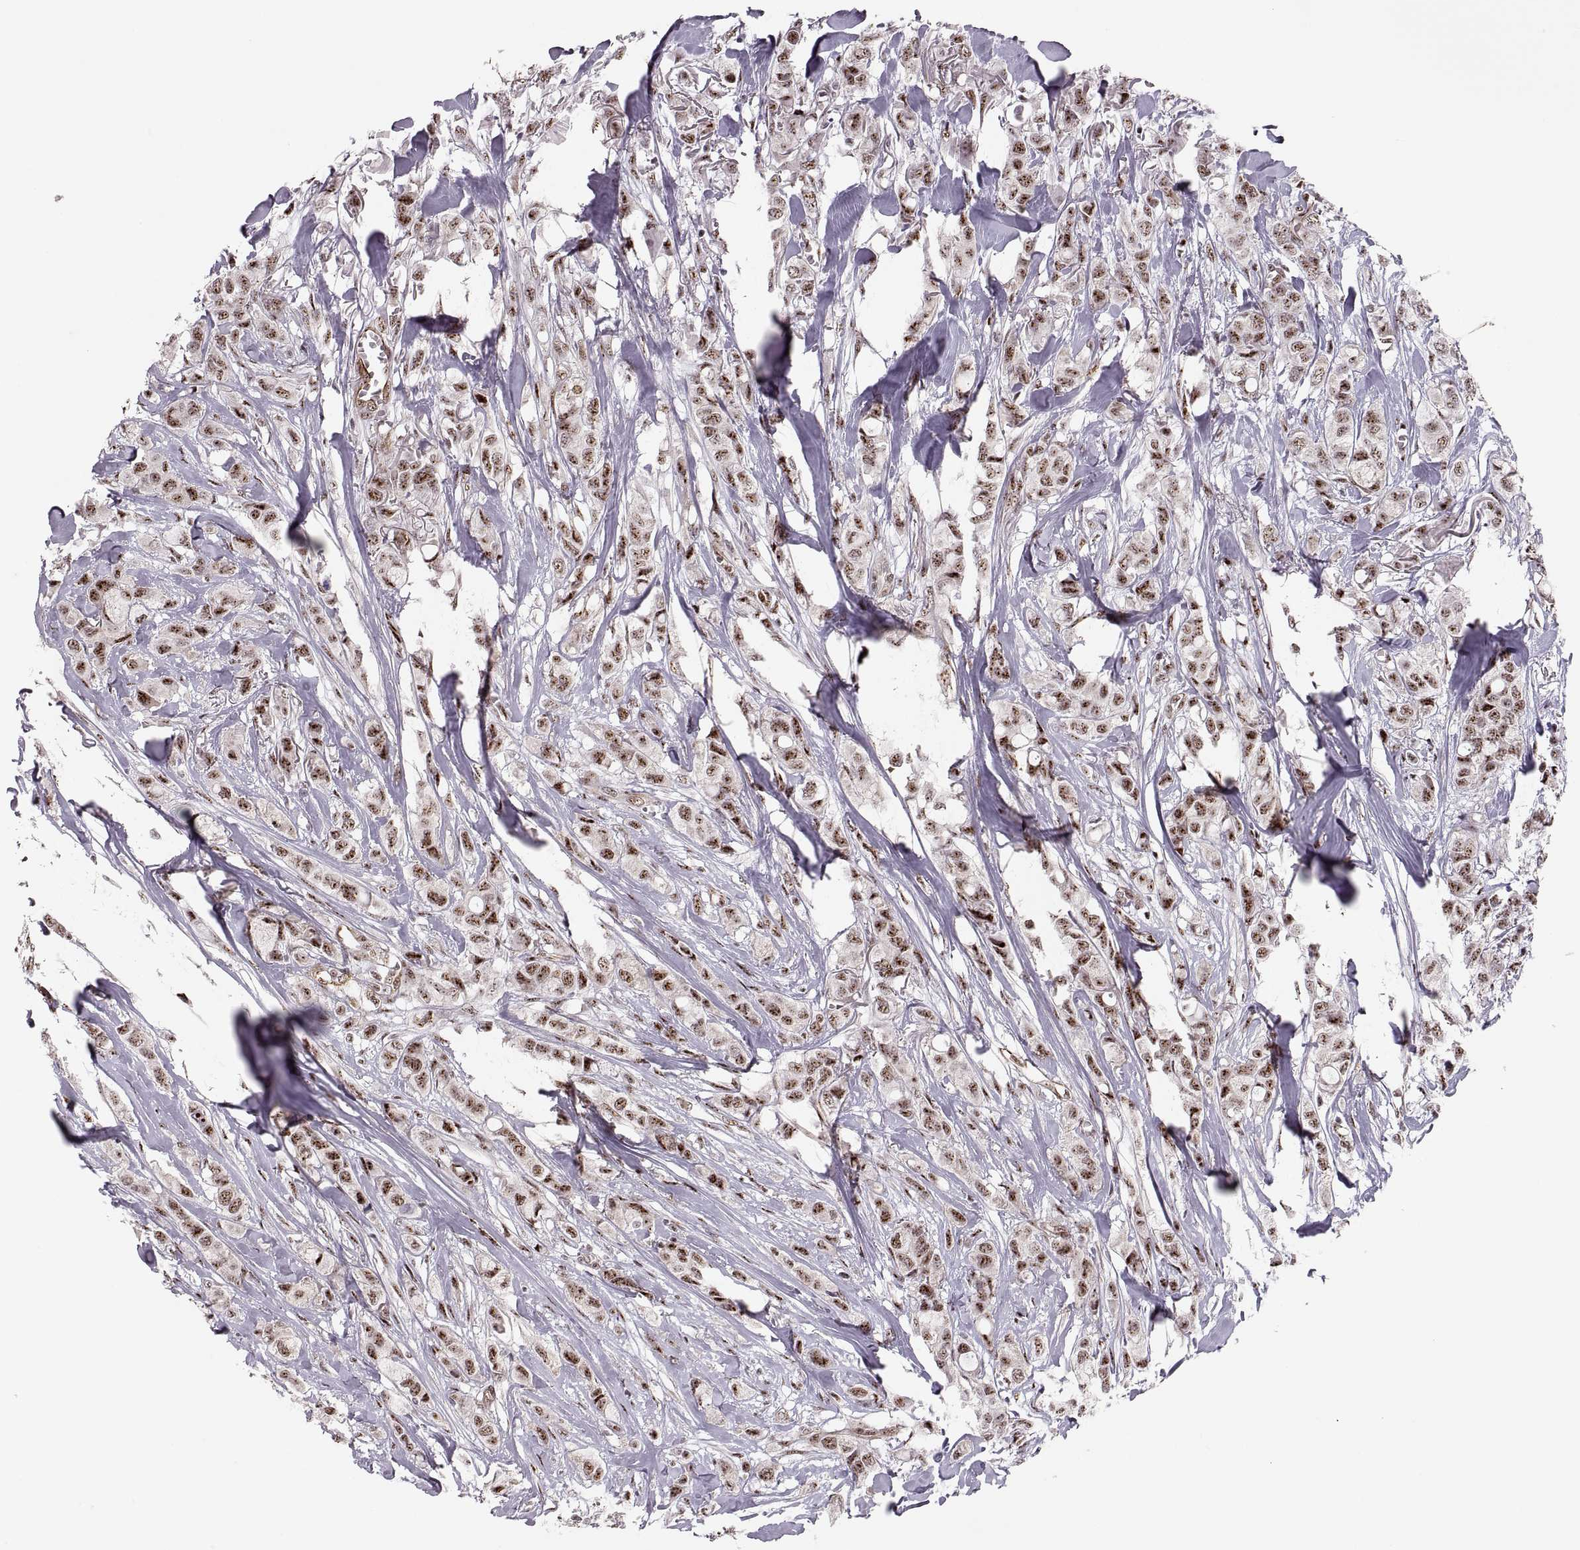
{"staining": {"intensity": "strong", "quantity": ">75%", "location": "nuclear"}, "tissue": "breast cancer", "cell_type": "Tumor cells", "image_type": "cancer", "snomed": [{"axis": "morphology", "description": "Duct carcinoma"}, {"axis": "topography", "description": "Breast"}], "caption": "Protein analysis of breast infiltrating ductal carcinoma tissue exhibits strong nuclear expression in approximately >75% of tumor cells. (Stains: DAB in brown, nuclei in blue, Microscopy: brightfield microscopy at high magnification).", "gene": "ZCCHC17", "patient": {"sex": "female", "age": 85}}